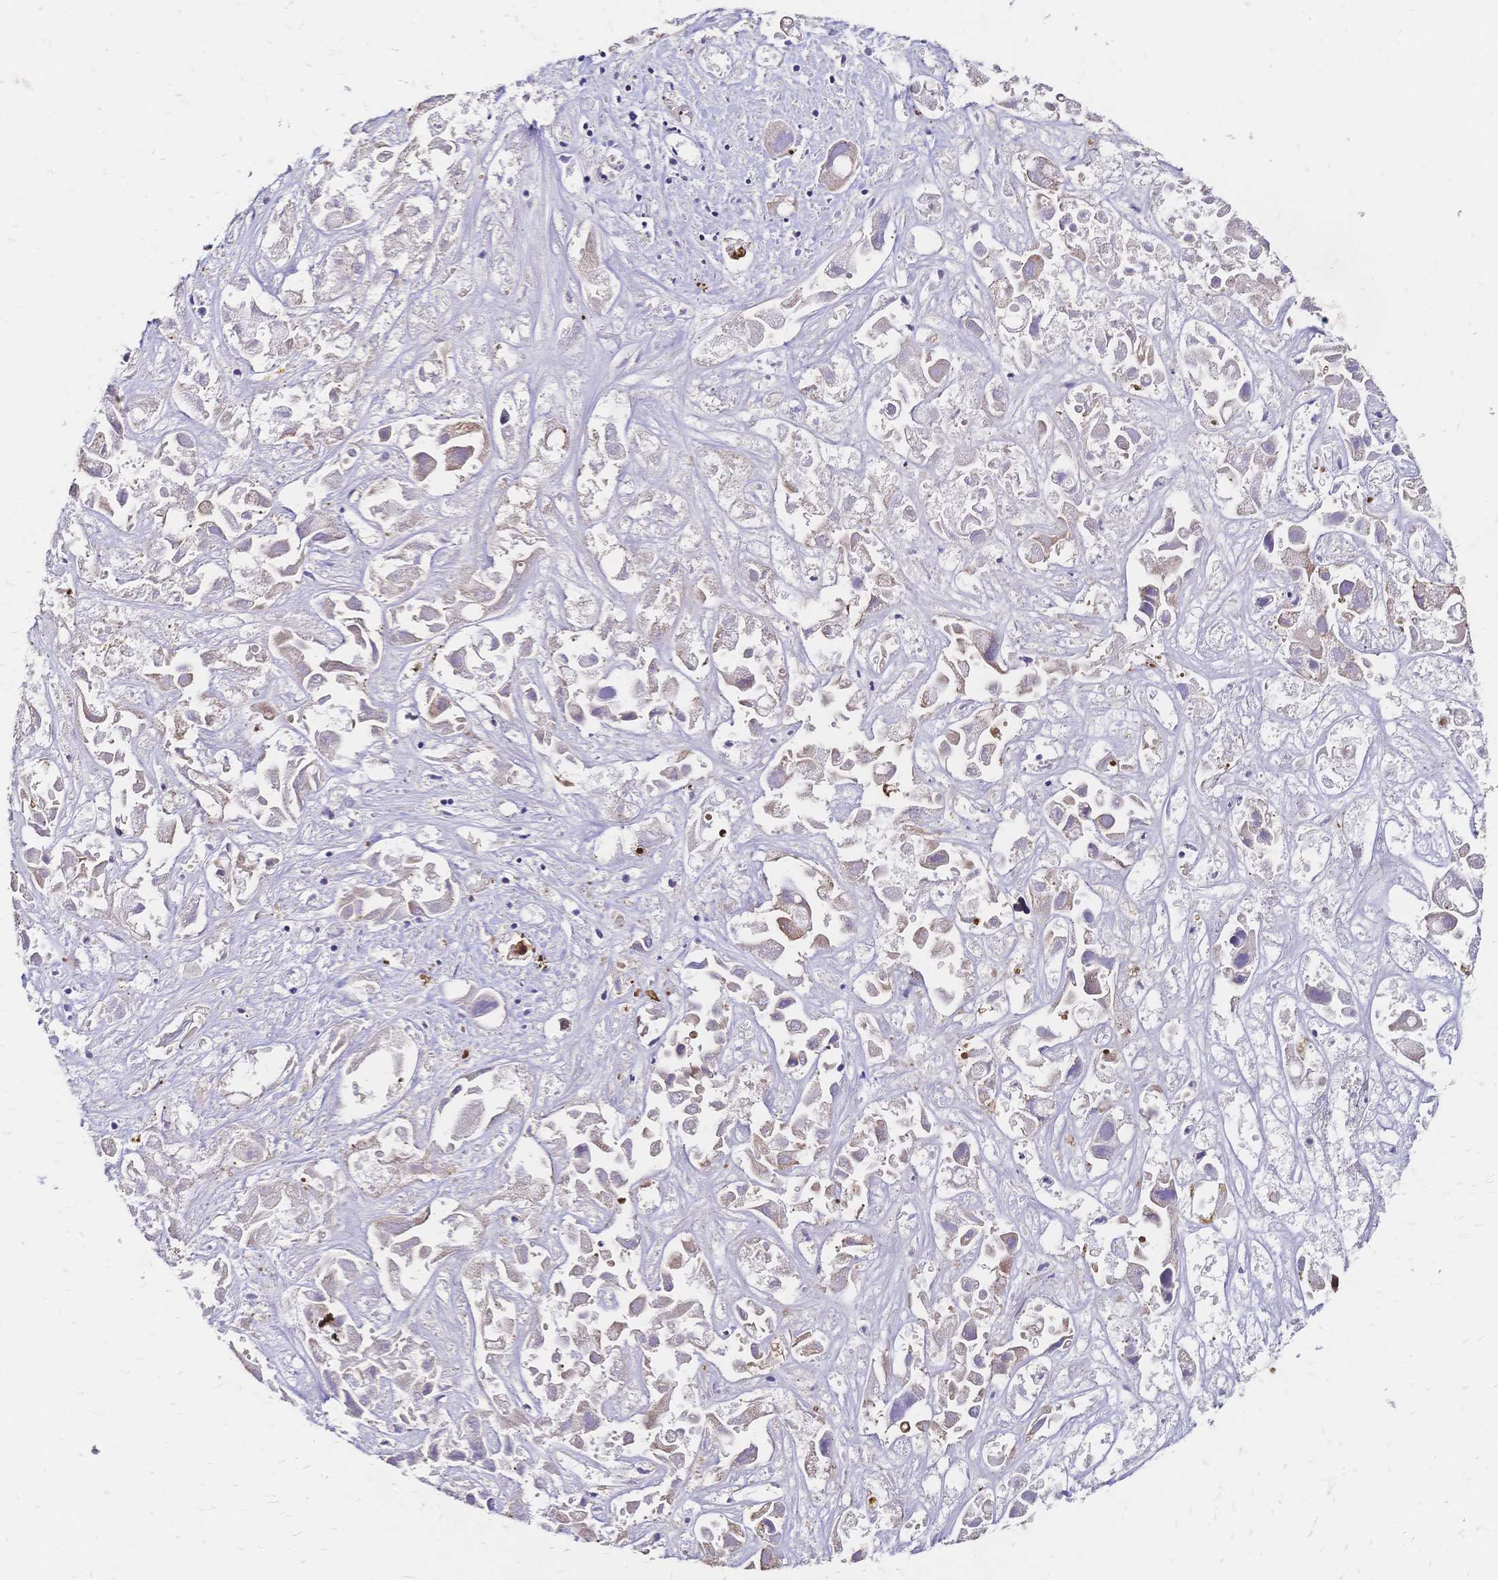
{"staining": {"intensity": "negative", "quantity": "none", "location": "none"}, "tissue": "liver cancer", "cell_type": "Tumor cells", "image_type": "cancer", "snomed": [{"axis": "morphology", "description": "Cholangiocarcinoma"}, {"axis": "topography", "description": "Liver"}], "caption": "This is an IHC image of cholangiocarcinoma (liver). There is no positivity in tumor cells.", "gene": "DTNB", "patient": {"sex": "male", "age": 81}}